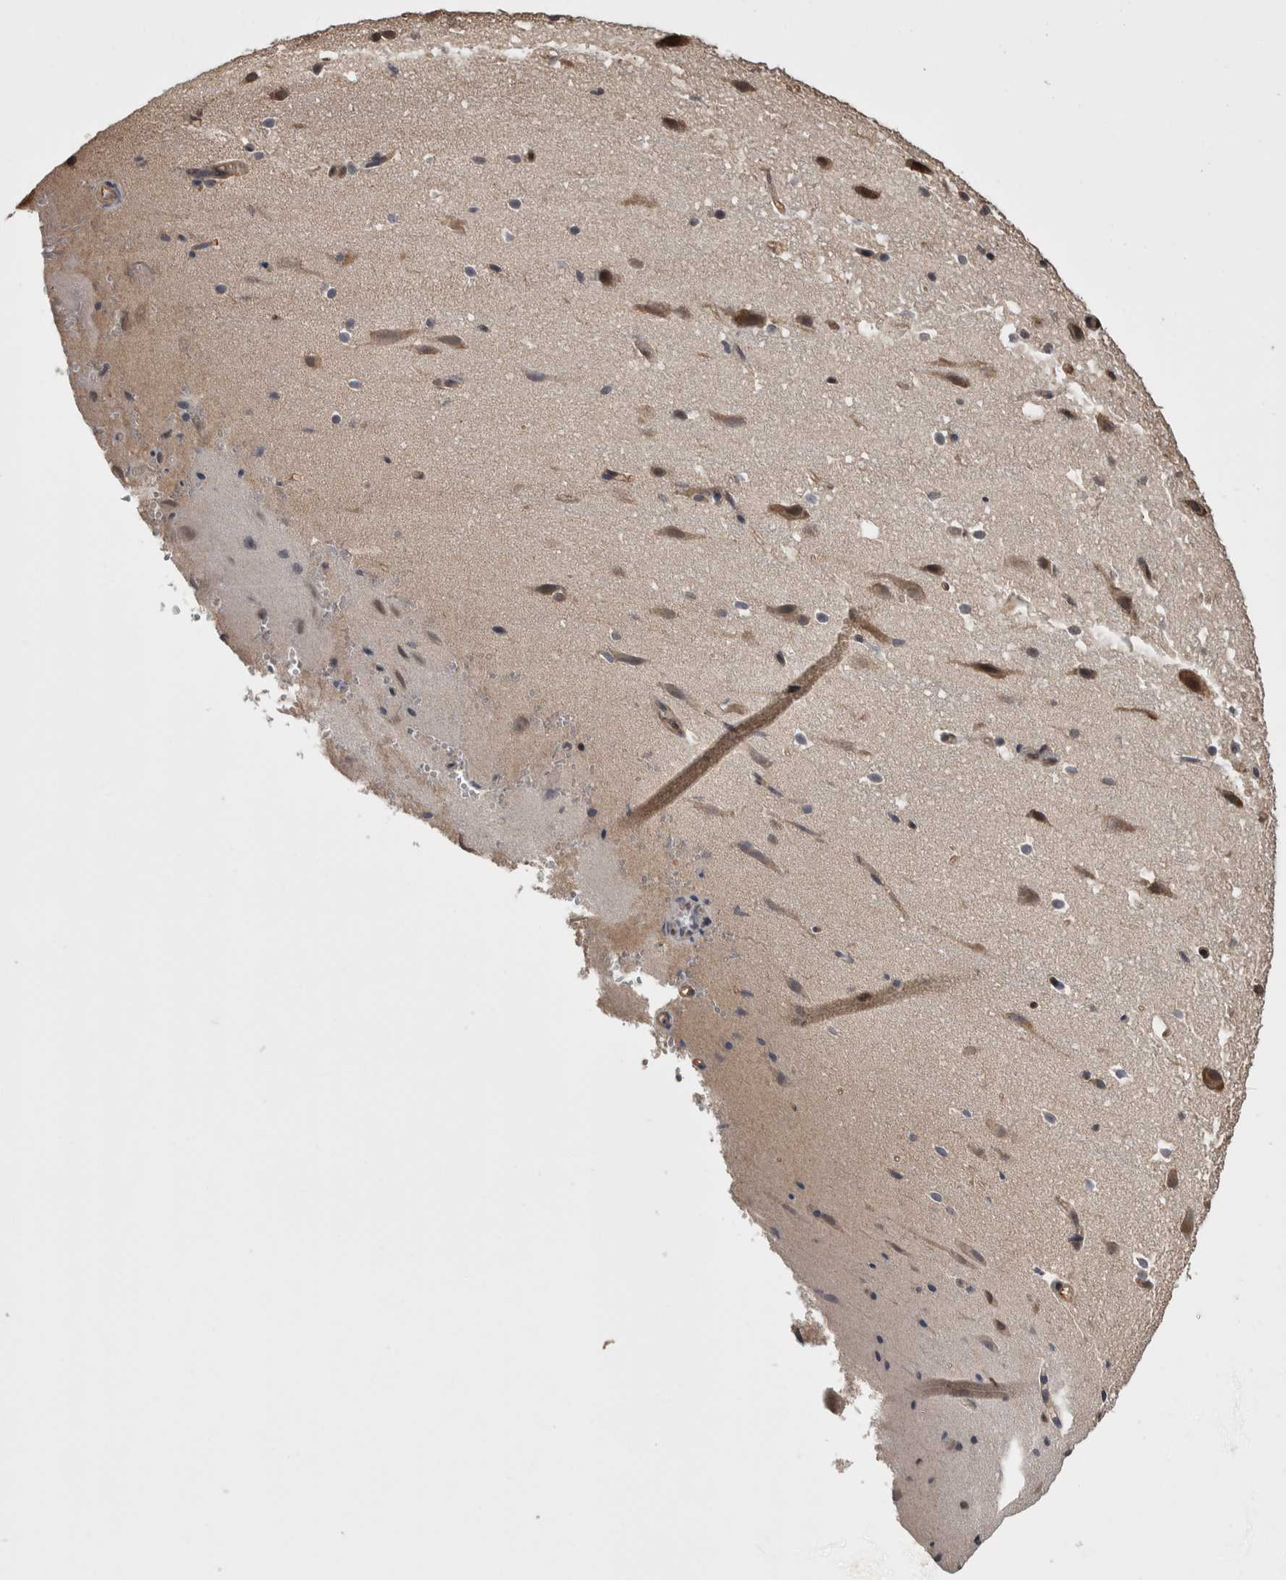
{"staining": {"intensity": "weak", "quantity": "25%-75%", "location": "cytoplasmic/membranous,nuclear"}, "tissue": "cerebral cortex", "cell_type": "Endothelial cells", "image_type": "normal", "snomed": [{"axis": "morphology", "description": "Normal tissue, NOS"}, {"axis": "morphology", "description": "Developmental malformation"}, {"axis": "topography", "description": "Cerebral cortex"}], "caption": "Immunohistochemical staining of normal human cerebral cortex displays weak cytoplasmic/membranous,nuclear protein staining in approximately 25%-75% of endothelial cells.", "gene": "ZNF592", "patient": {"sex": "female", "age": 30}}